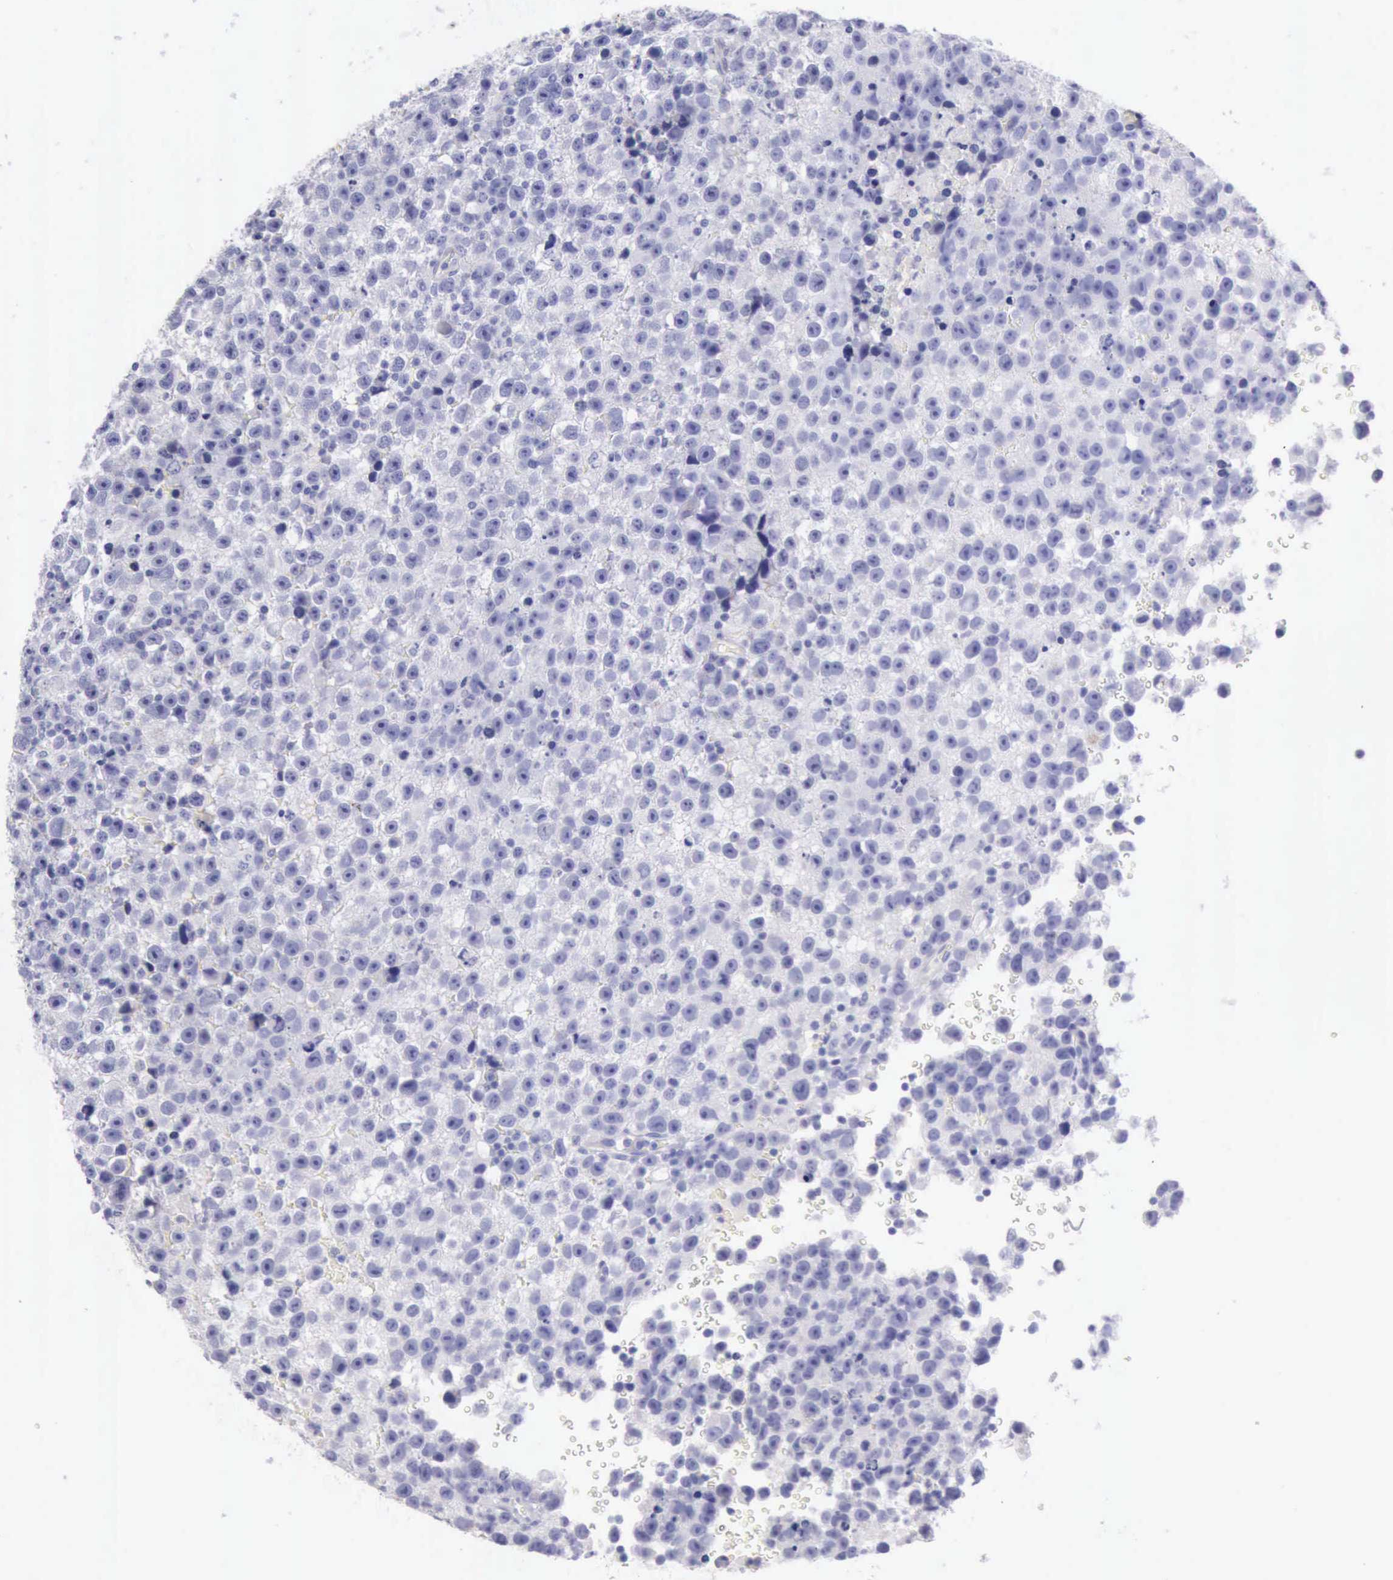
{"staining": {"intensity": "negative", "quantity": "none", "location": "none"}, "tissue": "testis cancer", "cell_type": "Tumor cells", "image_type": "cancer", "snomed": [{"axis": "morphology", "description": "Seminoma, NOS"}, {"axis": "topography", "description": "Testis"}], "caption": "The photomicrograph shows no significant expression in tumor cells of testis cancer (seminoma). (Immunohistochemistry (ihc), brightfield microscopy, high magnification).", "gene": "AOC3", "patient": {"sex": "male", "age": 33}}